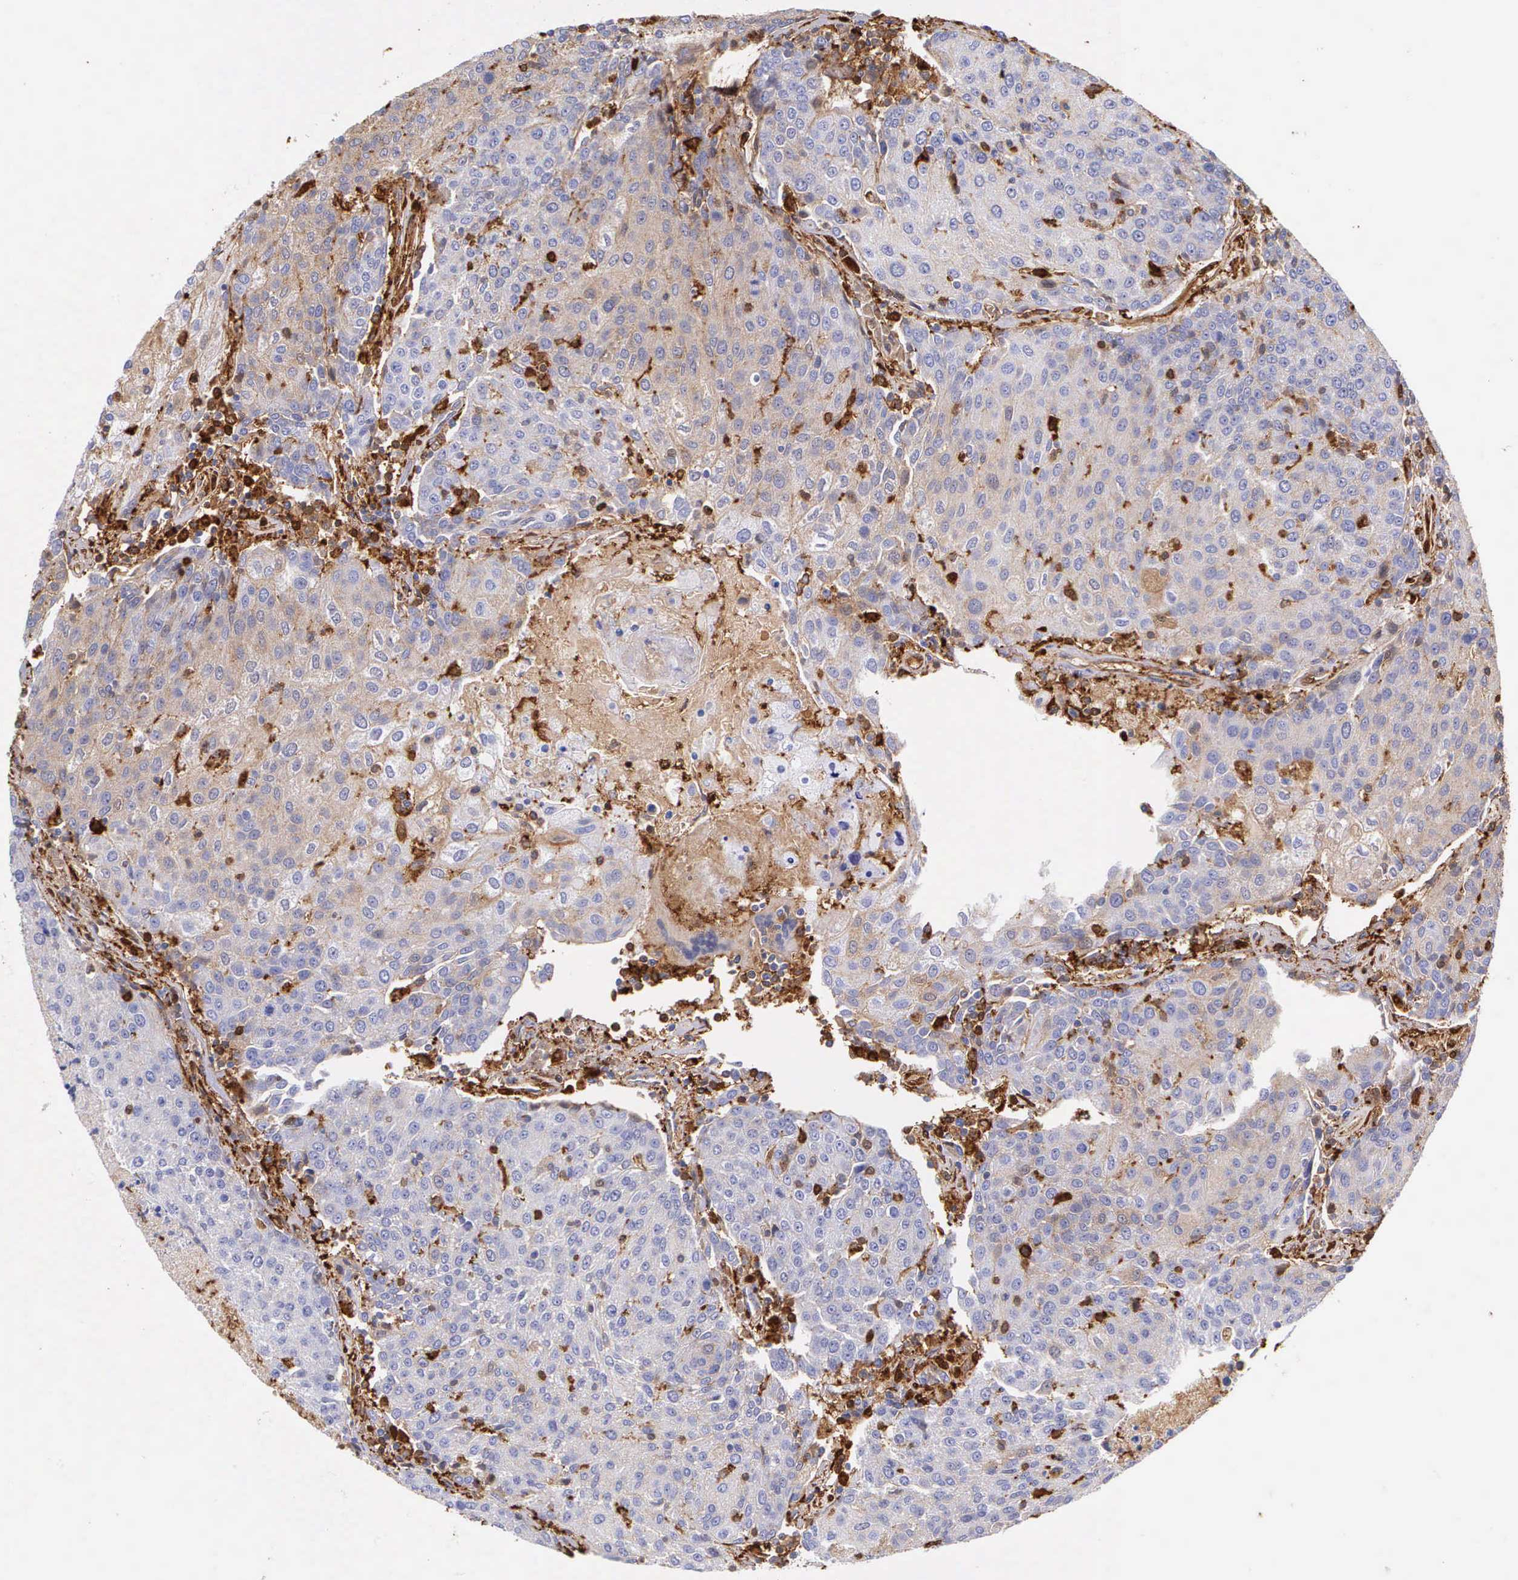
{"staining": {"intensity": "negative", "quantity": "none", "location": "none"}, "tissue": "urothelial cancer", "cell_type": "Tumor cells", "image_type": "cancer", "snomed": [{"axis": "morphology", "description": "Urothelial carcinoma, High grade"}, {"axis": "topography", "description": "Urinary bladder"}], "caption": "Tumor cells are negative for protein expression in human high-grade urothelial carcinoma.", "gene": "LGALS1", "patient": {"sex": "female", "age": 85}}